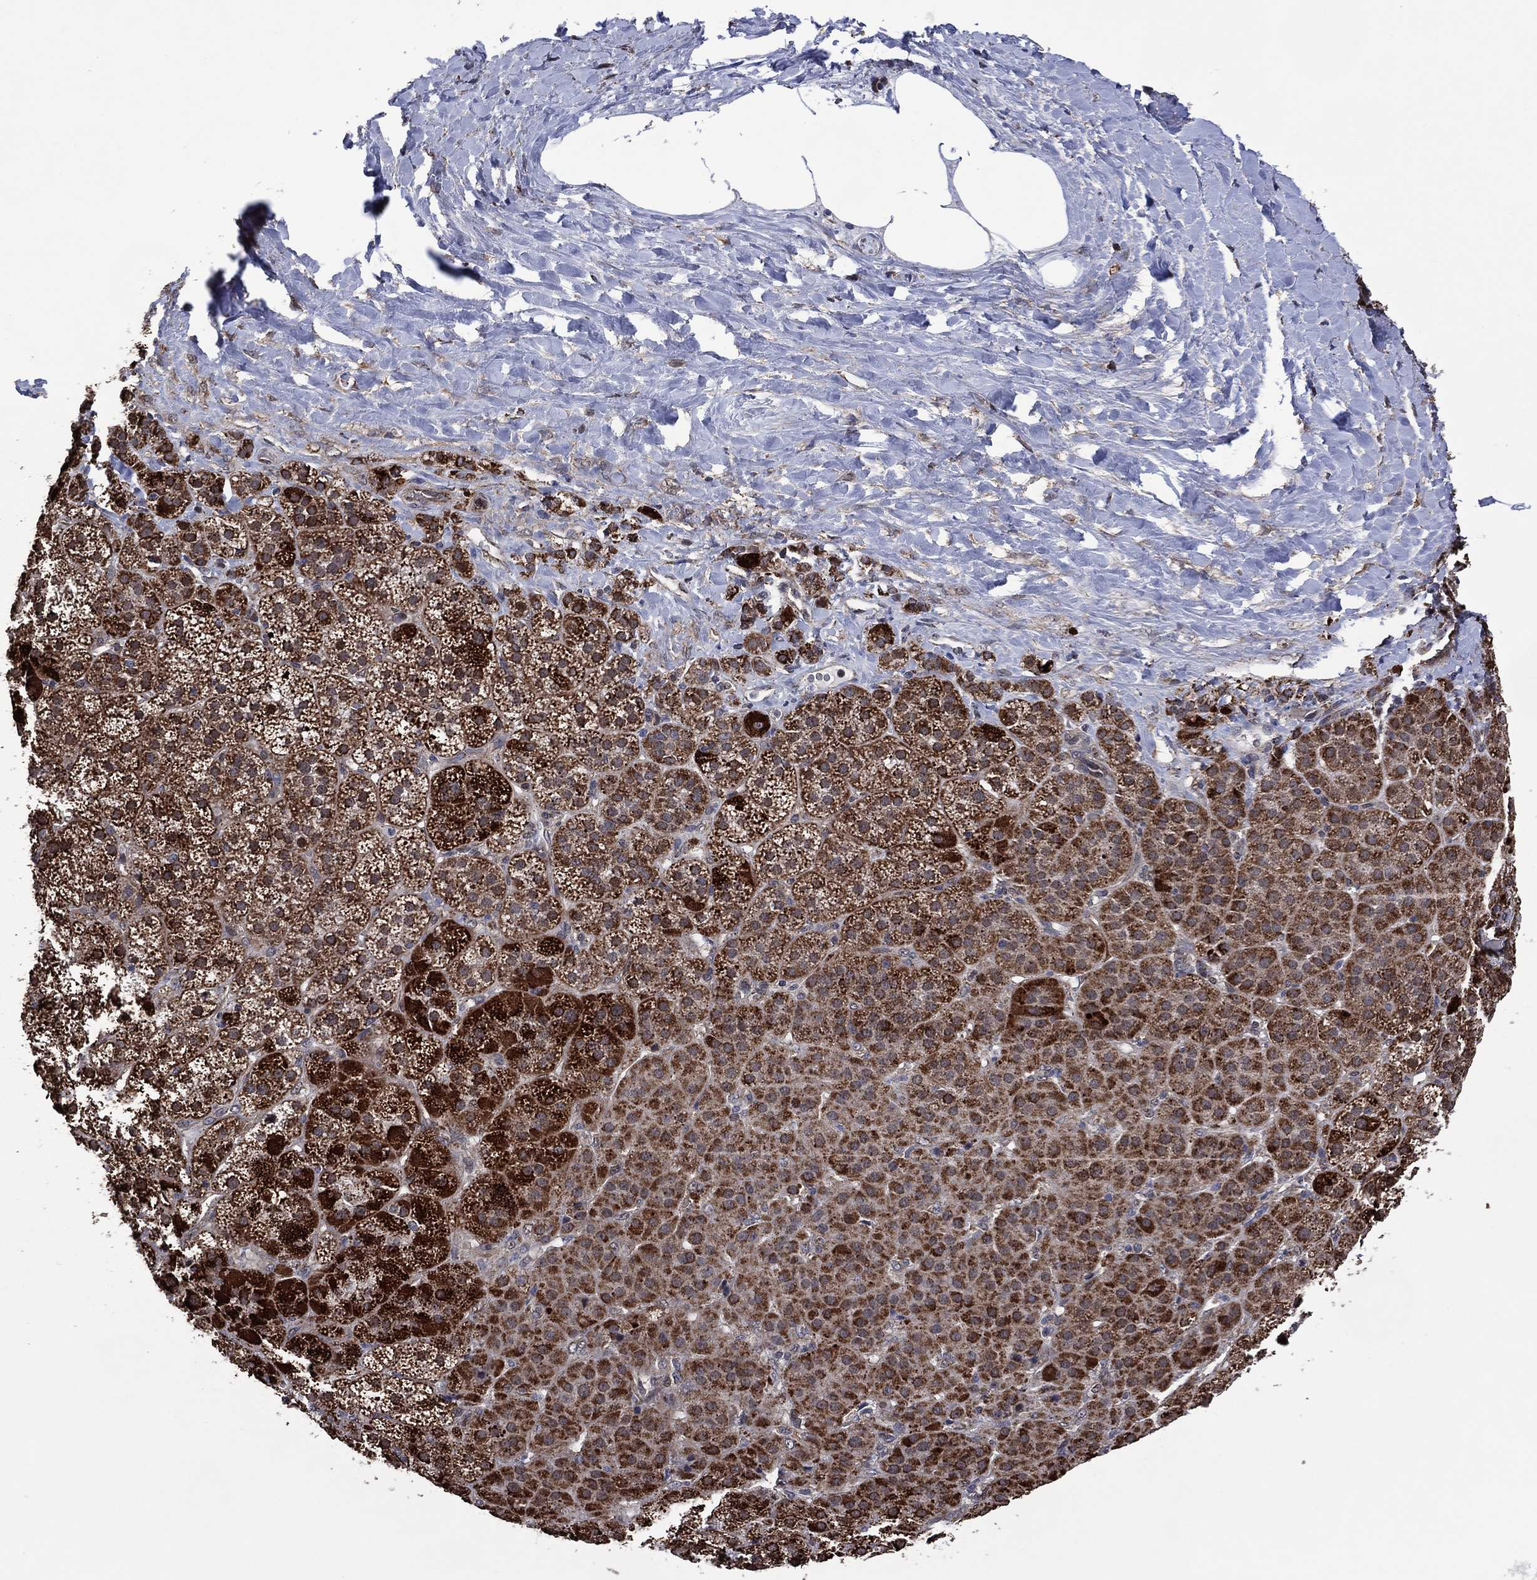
{"staining": {"intensity": "strong", "quantity": ">75%", "location": "cytoplasmic/membranous"}, "tissue": "adrenal gland", "cell_type": "Glandular cells", "image_type": "normal", "snomed": [{"axis": "morphology", "description": "Normal tissue, NOS"}, {"axis": "topography", "description": "Adrenal gland"}], "caption": "This is a photomicrograph of immunohistochemistry (IHC) staining of benign adrenal gland, which shows strong expression in the cytoplasmic/membranous of glandular cells.", "gene": "HTD2", "patient": {"sex": "male", "age": 57}}